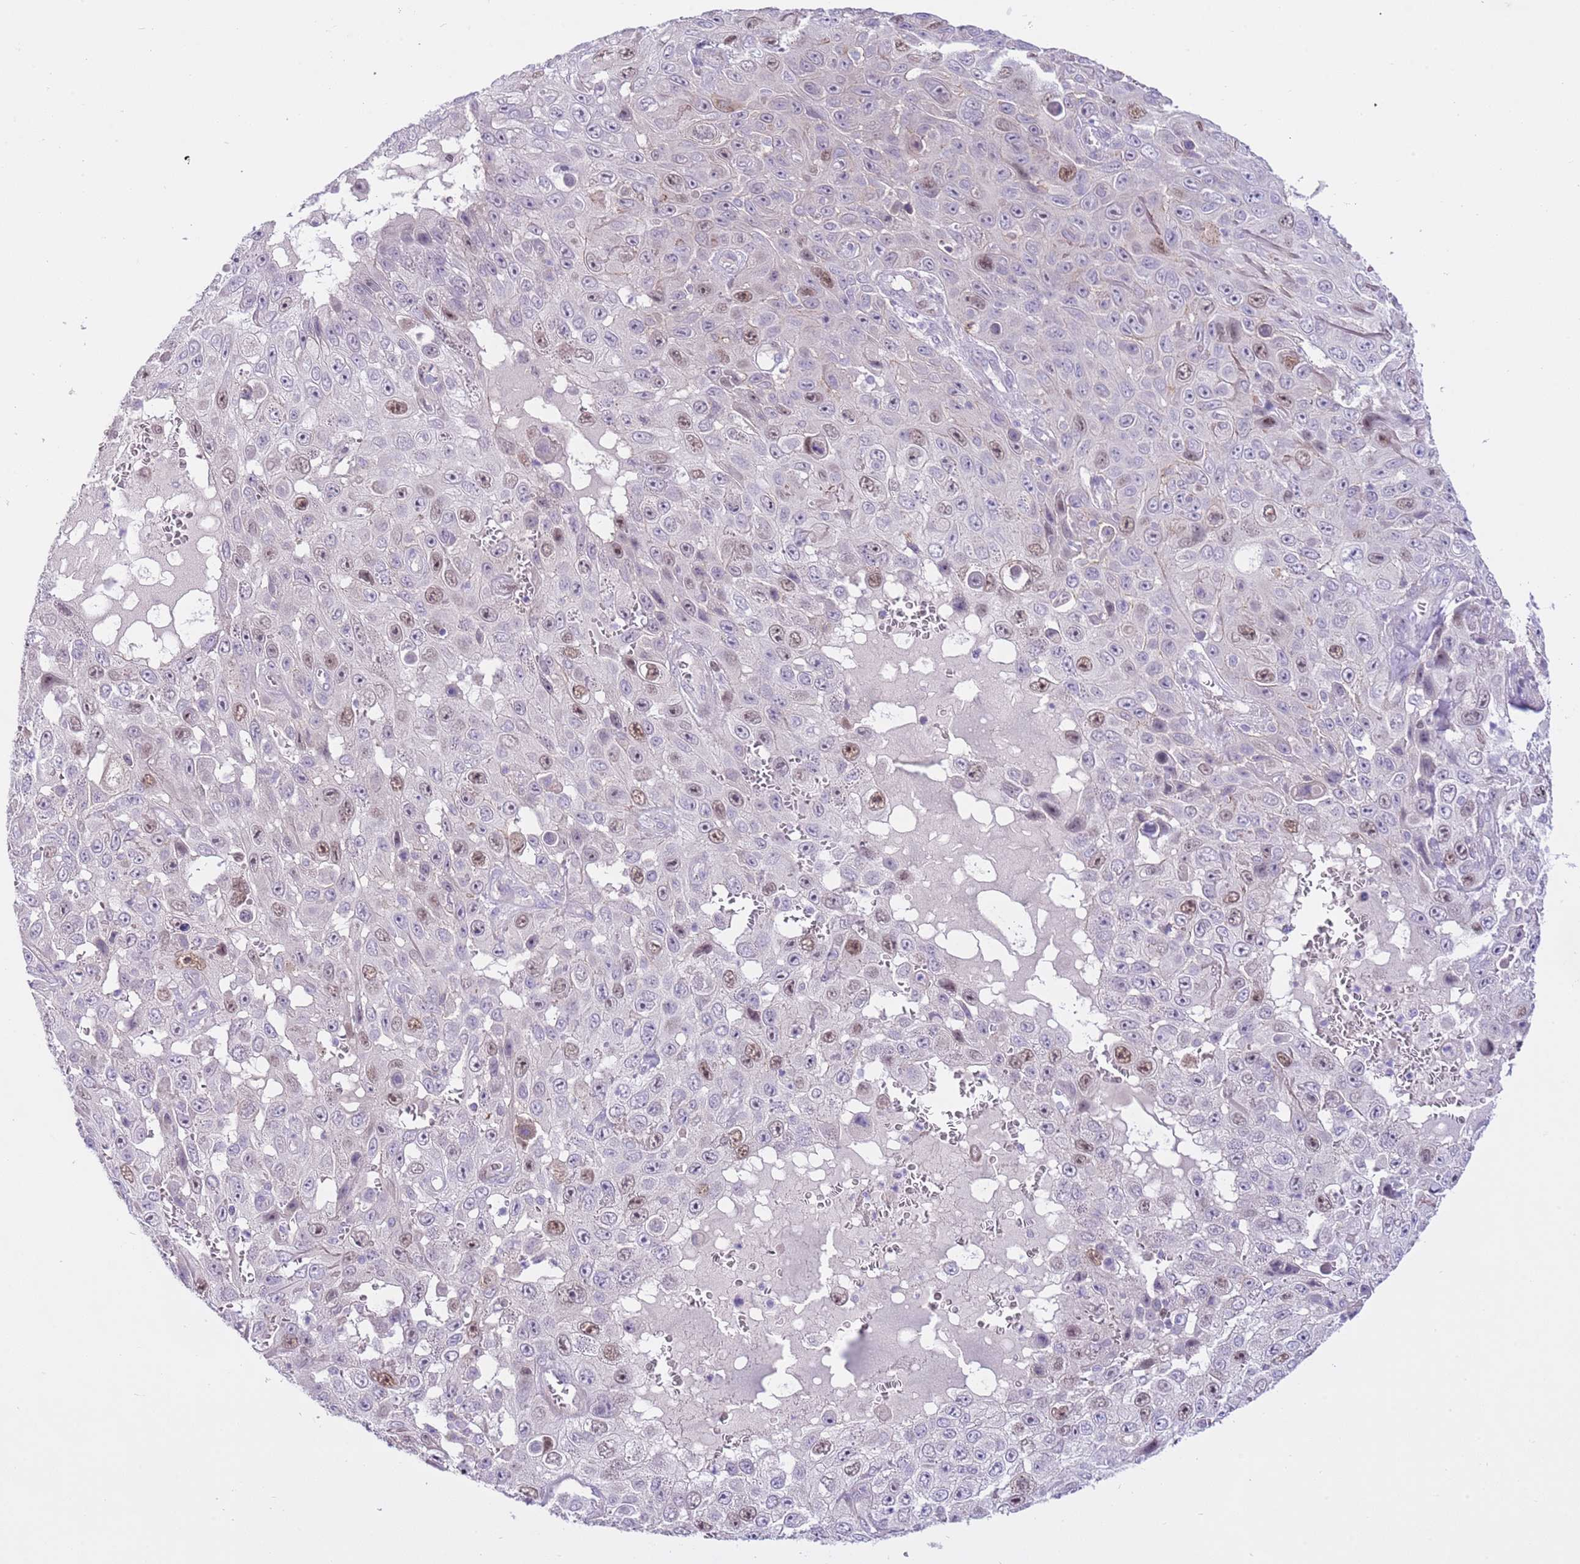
{"staining": {"intensity": "moderate", "quantity": "25%-75%", "location": "nuclear"}, "tissue": "skin cancer", "cell_type": "Tumor cells", "image_type": "cancer", "snomed": [{"axis": "morphology", "description": "Squamous cell carcinoma, NOS"}, {"axis": "topography", "description": "Skin"}], "caption": "The immunohistochemical stain highlights moderate nuclear positivity in tumor cells of skin squamous cell carcinoma tissue.", "gene": "FBRSL1", "patient": {"sex": "male", "age": 82}}